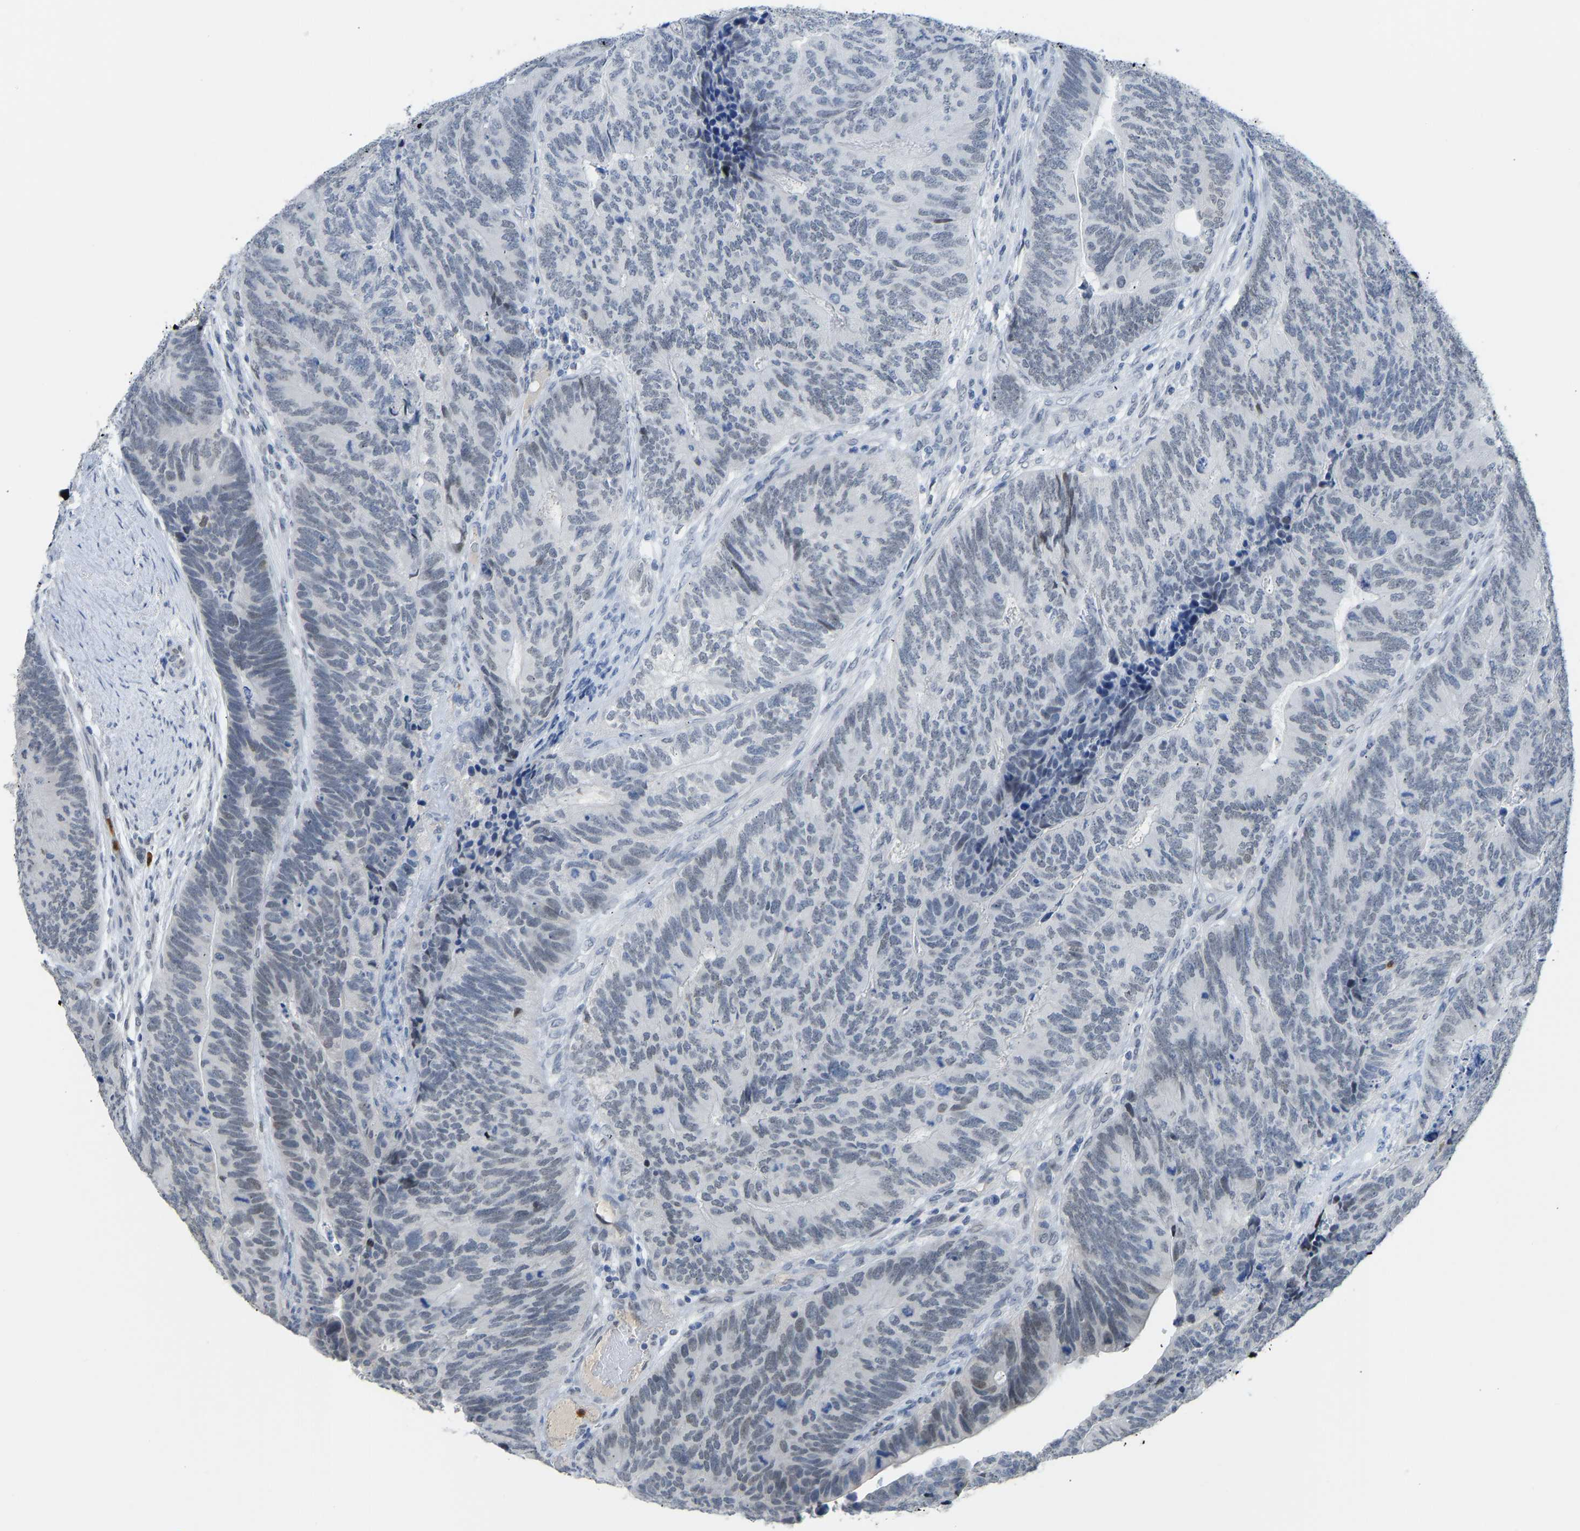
{"staining": {"intensity": "negative", "quantity": "none", "location": "none"}, "tissue": "colorectal cancer", "cell_type": "Tumor cells", "image_type": "cancer", "snomed": [{"axis": "morphology", "description": "Normal tissue, NOS"}, {"axis": "morphology", "description": "Adenocarcinoma, NOS"}, {"axis": "topography", "description": "Rectum"}], "caption": "Micrograph shows no significant protein staining in tumor cells of adenocarcinoma (colorectal).", "gene": "TXNDC2", "patient": {"sex": "female", "age": 66}}